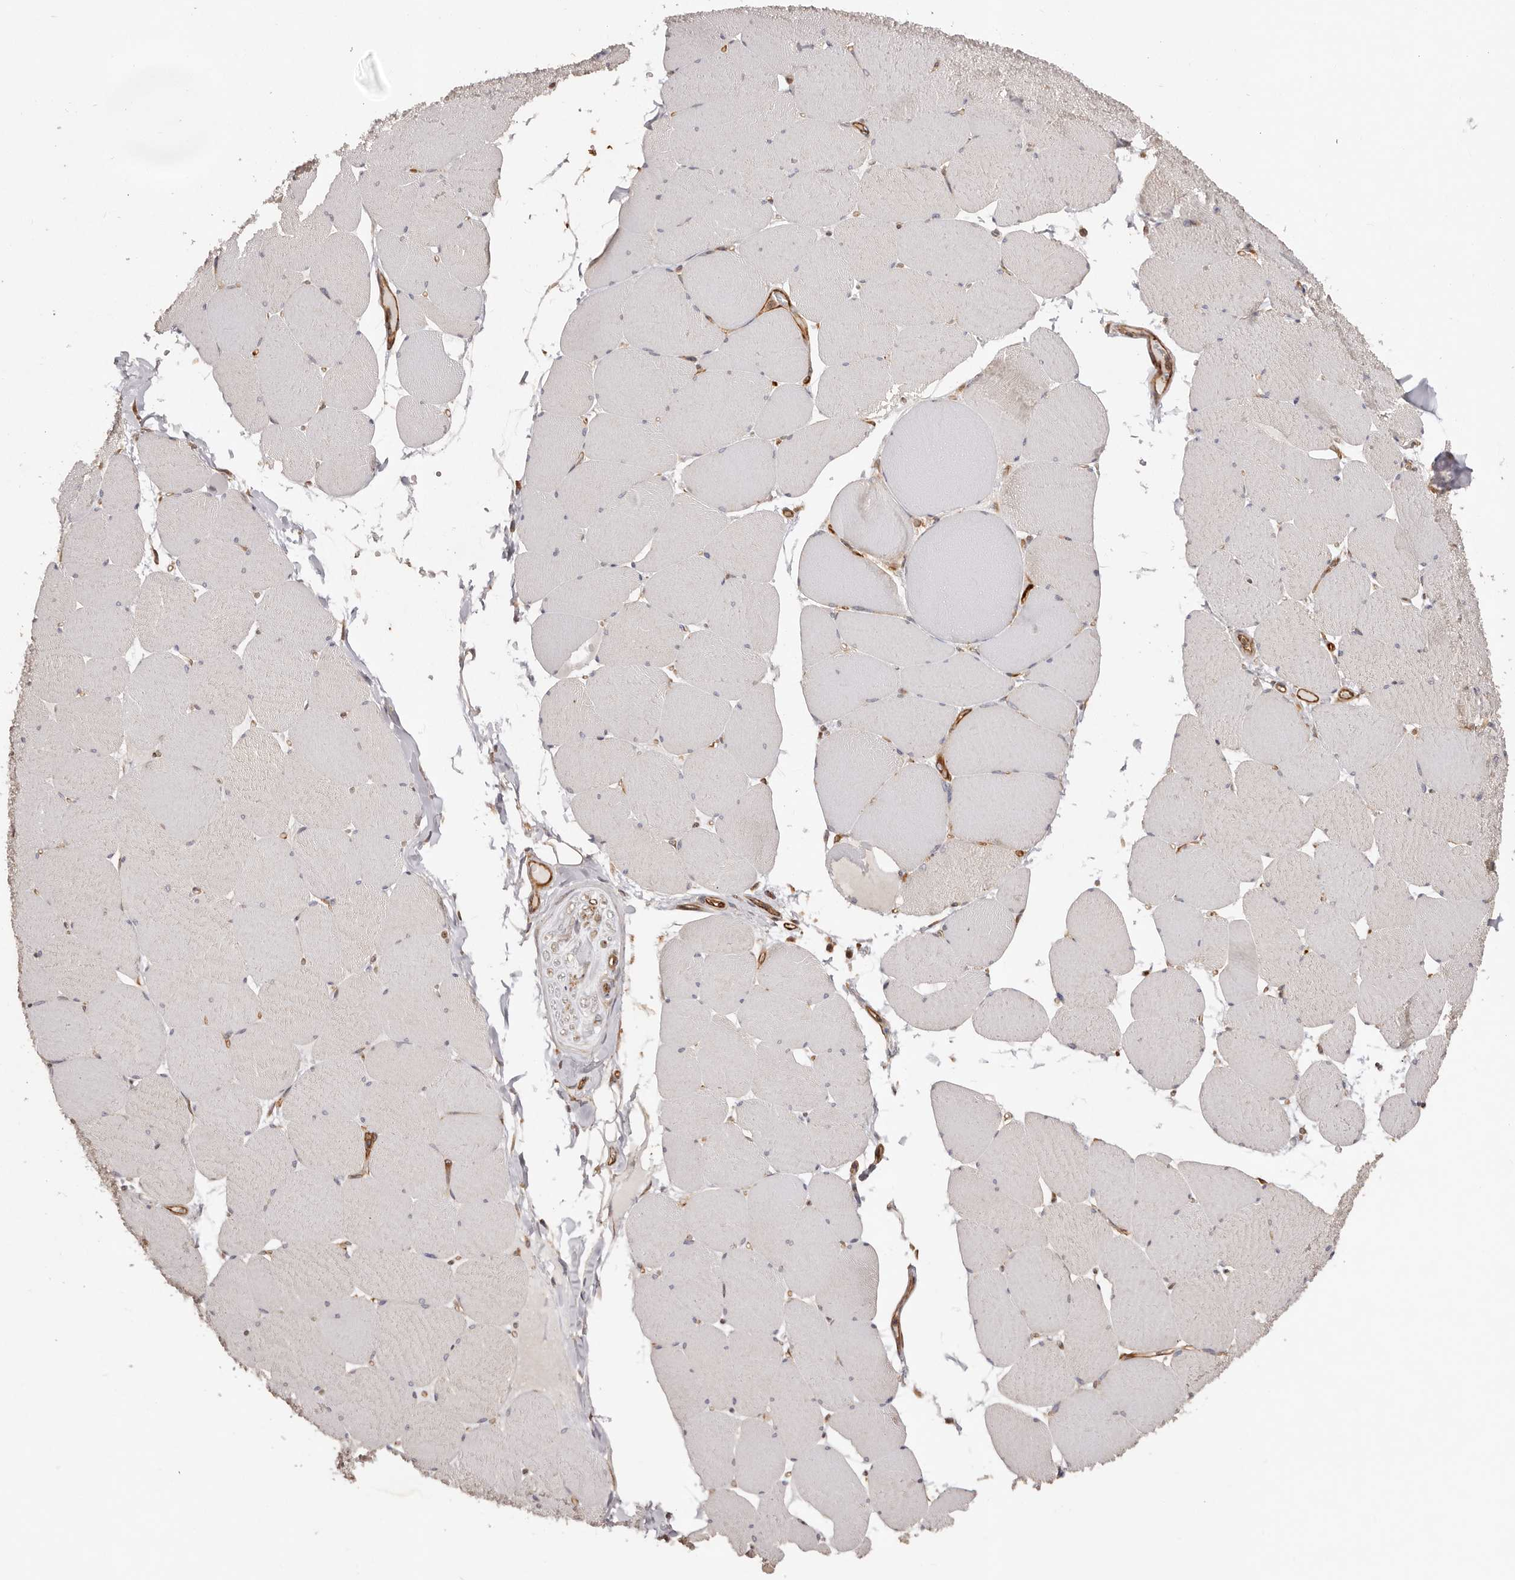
{"staining": {"intensity": "weak", "quantity": "25%-75%", "location": "cytoplasmic/membranous"}, "tissue": "skeletal muscle", "cell_type": "Myocytes", "image_type": "normal", "snomed": [{"axis": "morphology", "description": "Normal tissue, NOS"}, {"axis": "topography", "description": "Skeletal muscle"}, {"axis": "topography", "description": "Head-Neck"}], "caption": "Myocytes reveal low levels of weak cytoplasmic/membranous positivity in about 25%-75% of cells in benign human skeletal muscle. (Stains: DAB in brown, nuclei in blue, Microscopy: brightfield microscopy at high magnification).", "gene": "RPS6", "patient": {"sex": "male", "age": 66}}